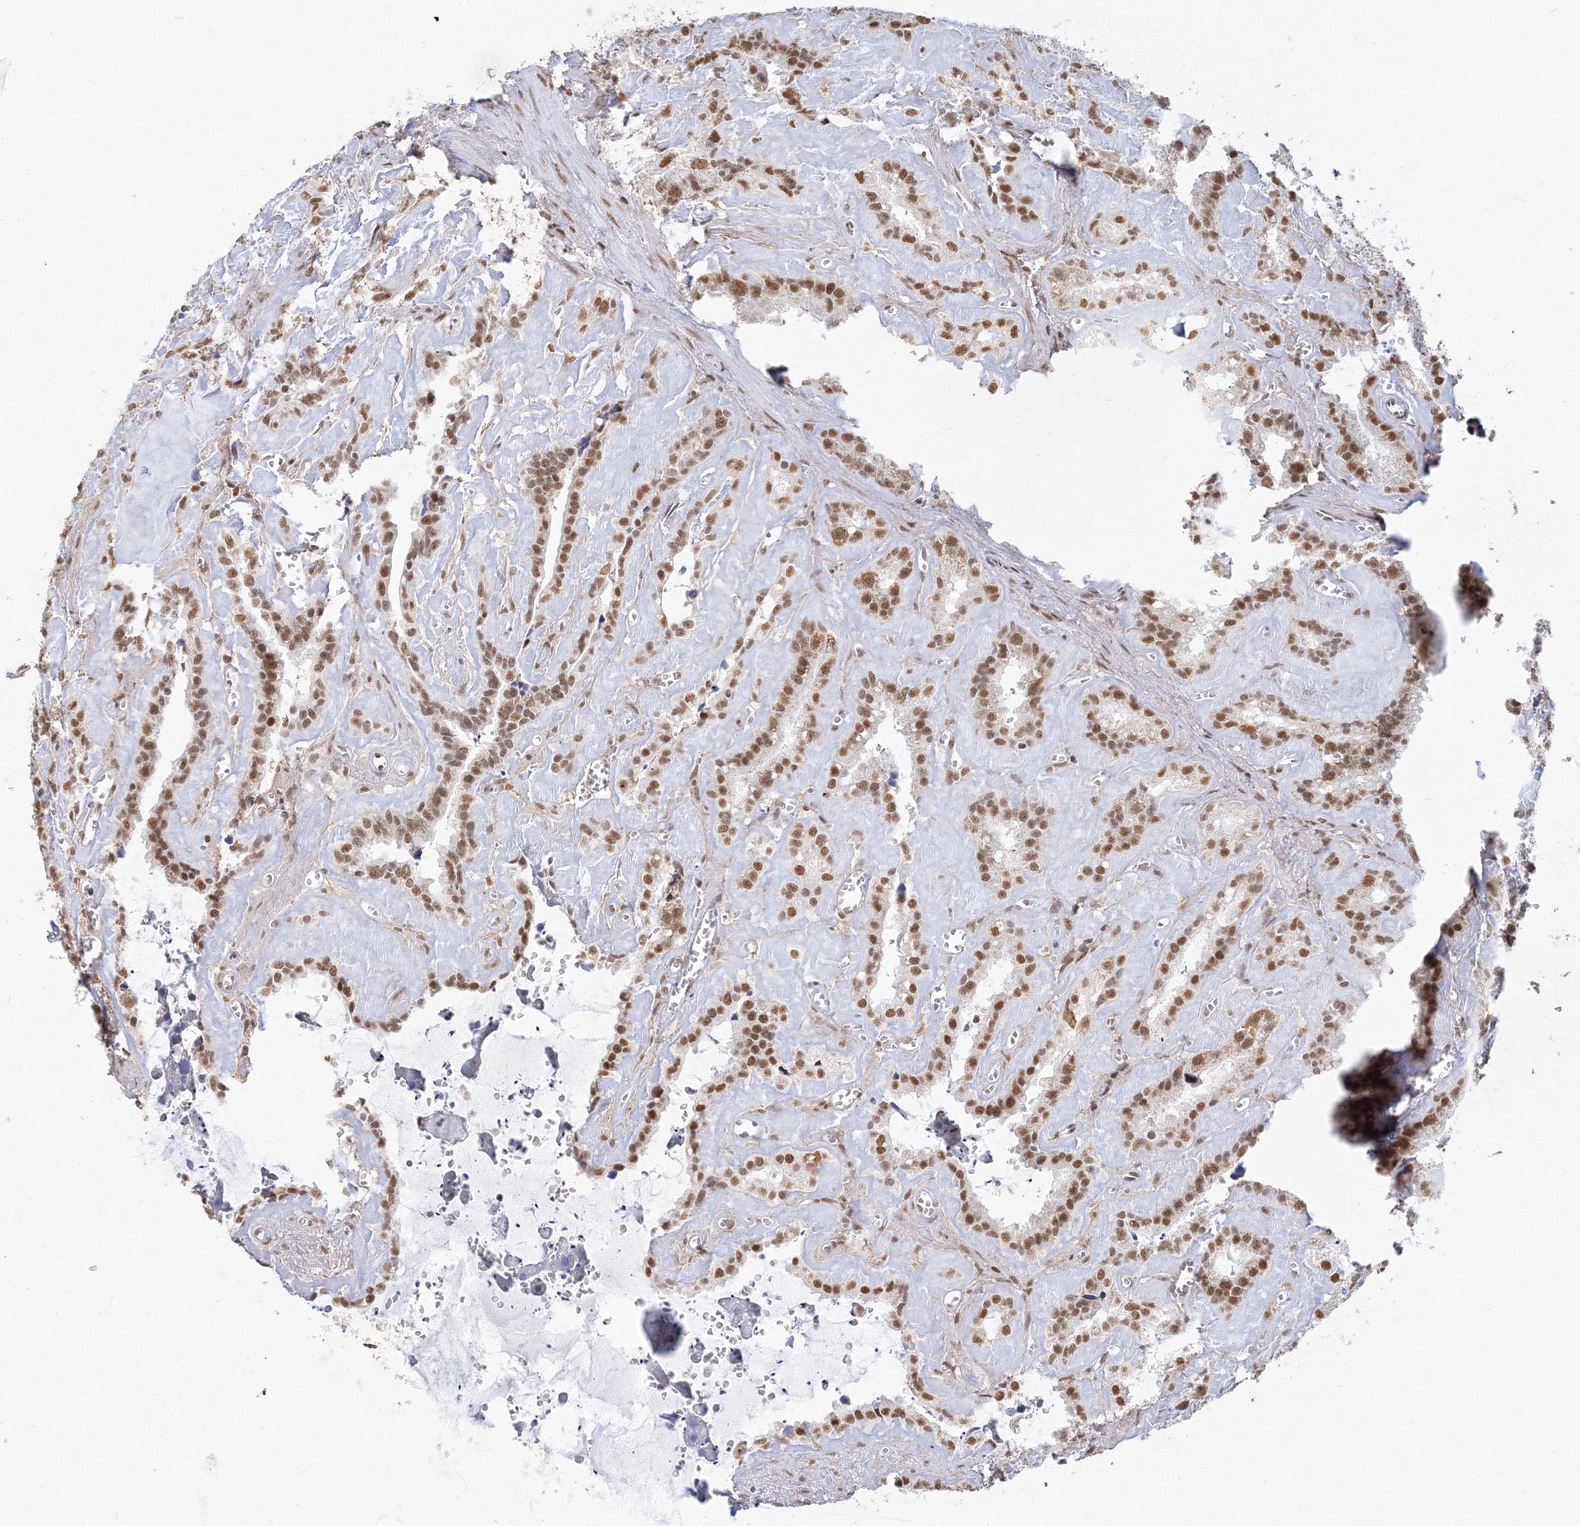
{"staining": {"intensity": "moderate", "quantity": ">75%", "location": "nuclear"}, "tissue": "seminal vesicle", "cell_type": "Glandular cells", "image_type": "normal", "snomed": [{"axis": "morphology", "description": "Normal tissue, NOS"}, {"axis": "topography", "description": "Prostate"}, {"axis": "topography", "description": "Seminal veicle"}], "caption": "This micrograph demonstrates benign seminal vesicle stained with immunohistochemistry (IHC) to label a protein in brown. The nuclear of glandular cells show moderate positivity for the protein. Nuclei are counter-stained blue.", "gene": "PPP4R2", "patient": {"sex": "male", "age": 59}}